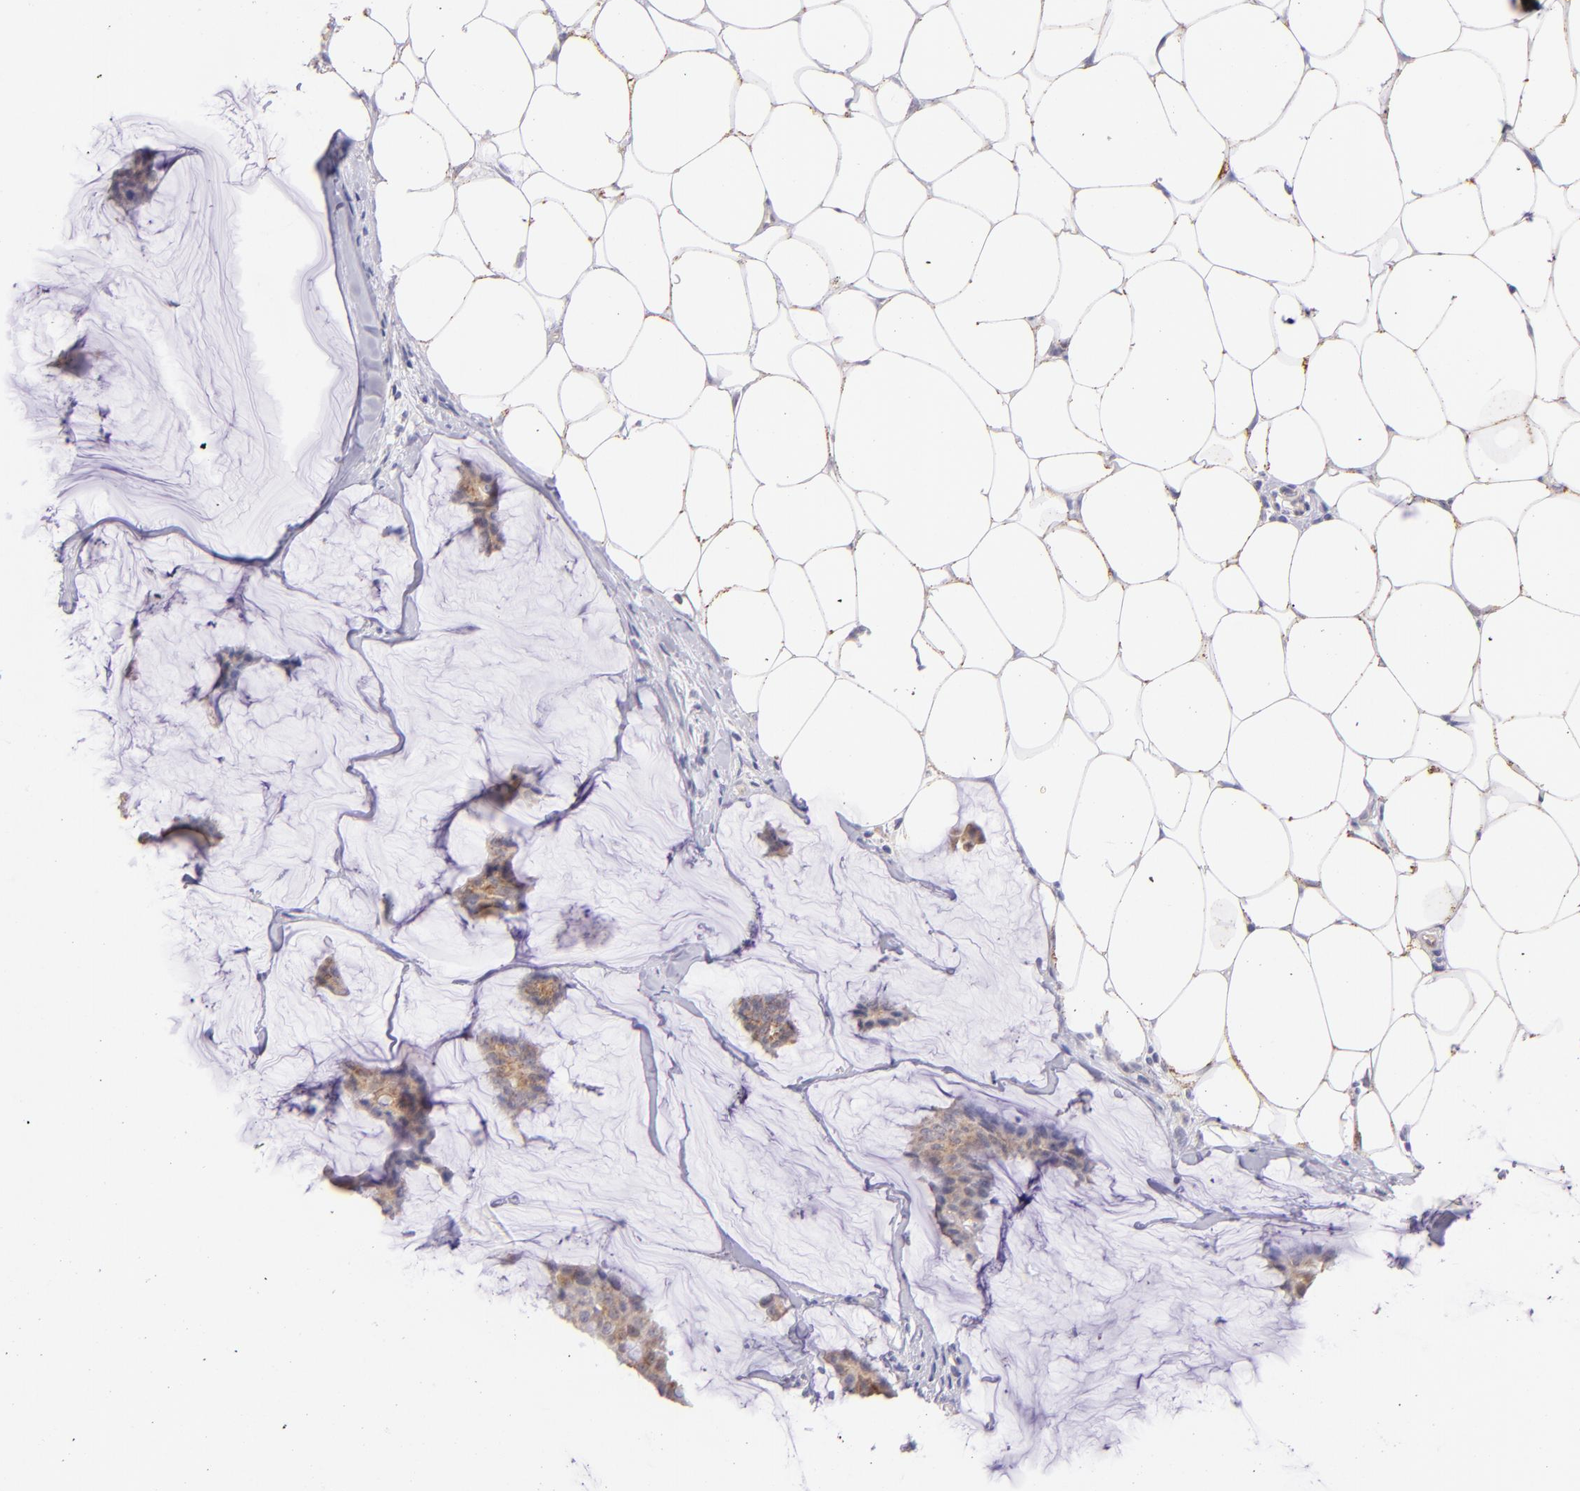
{"staining": {"intensity": "moderate", "quantity": ">75%", "location": "cytoplasmic/membranous"}, "tissue": "breast cancer", "cell_type": "Tumor cells", "image_type": "cancer", "snomed": [{"axis": "morphology", "description": "Duct carcinoma"}, {"axis": "topography", "description": "Breast"}], "caption": "Brown immunohistochemical staining in human breast cancer (invasive ductal carcinoma) exhibits moderate cytoplasmic/membranous staining in approximately >75% of tumor cells. (DAB = brown stain, brightfield microscopy at high magnification).", "gene": "SH2D4A", "patient": {"sex": "female", "age": 93}}